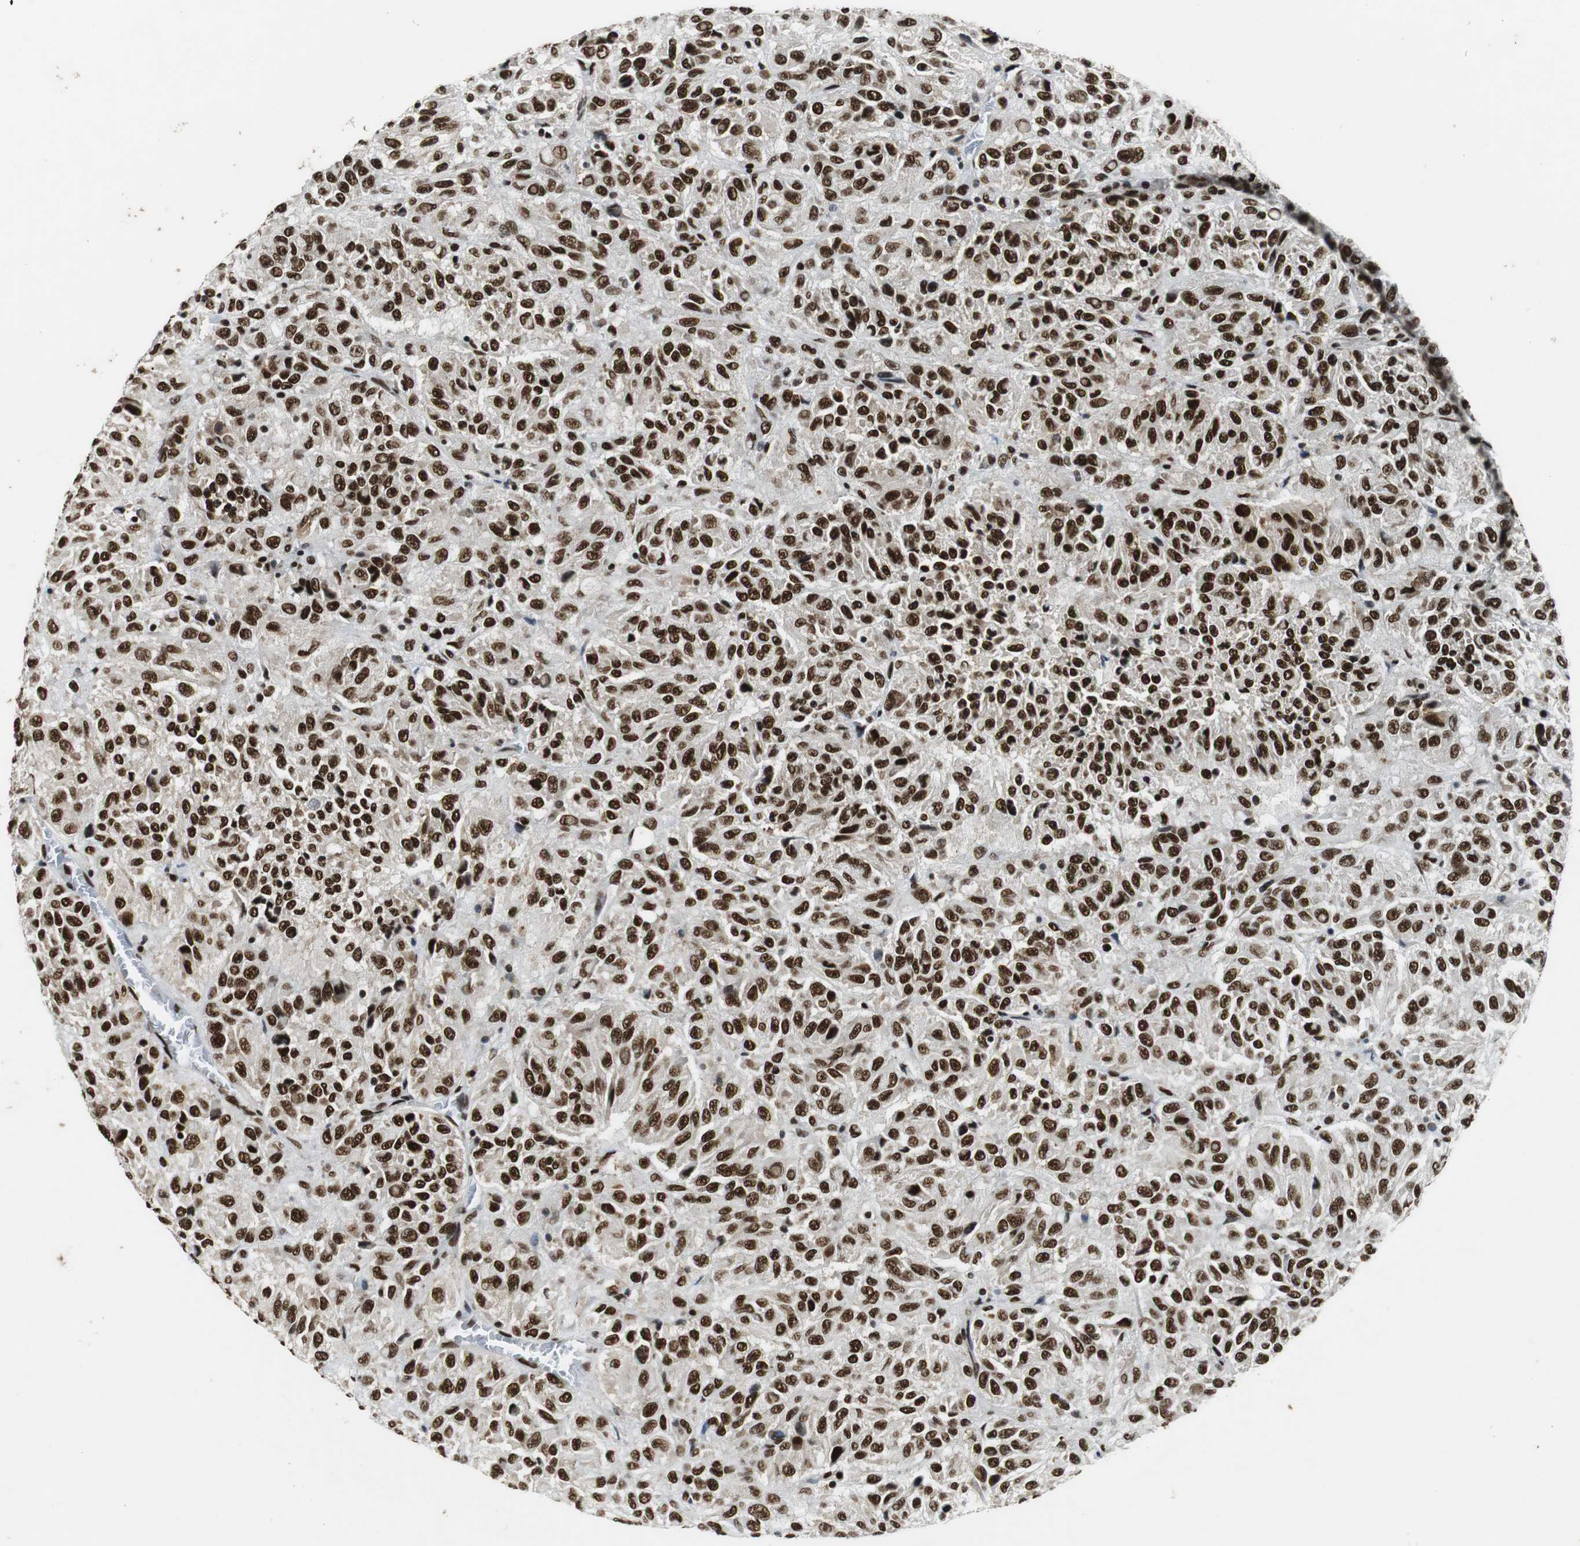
{"staining": {"intensity": "strong", "quantity": ">75%", "location": "nuclear"}, "tissue": "melanoma", "cell_type": "Tumor cells", "image_type": "cancer", "snomed": [{"axis": "morphology", "description": "Malignant melanoma, Metastatic site"}, {"axis": "topography", "description": "Lung"}], "caption": "Malignant melanoma (metastatic site) stained with DAB IHC exhibits high levels of strong nuclear staining in about >75% of tumor cells.", "gene": "PRKDC", "patient": {"sex": "male", "age": 64}}